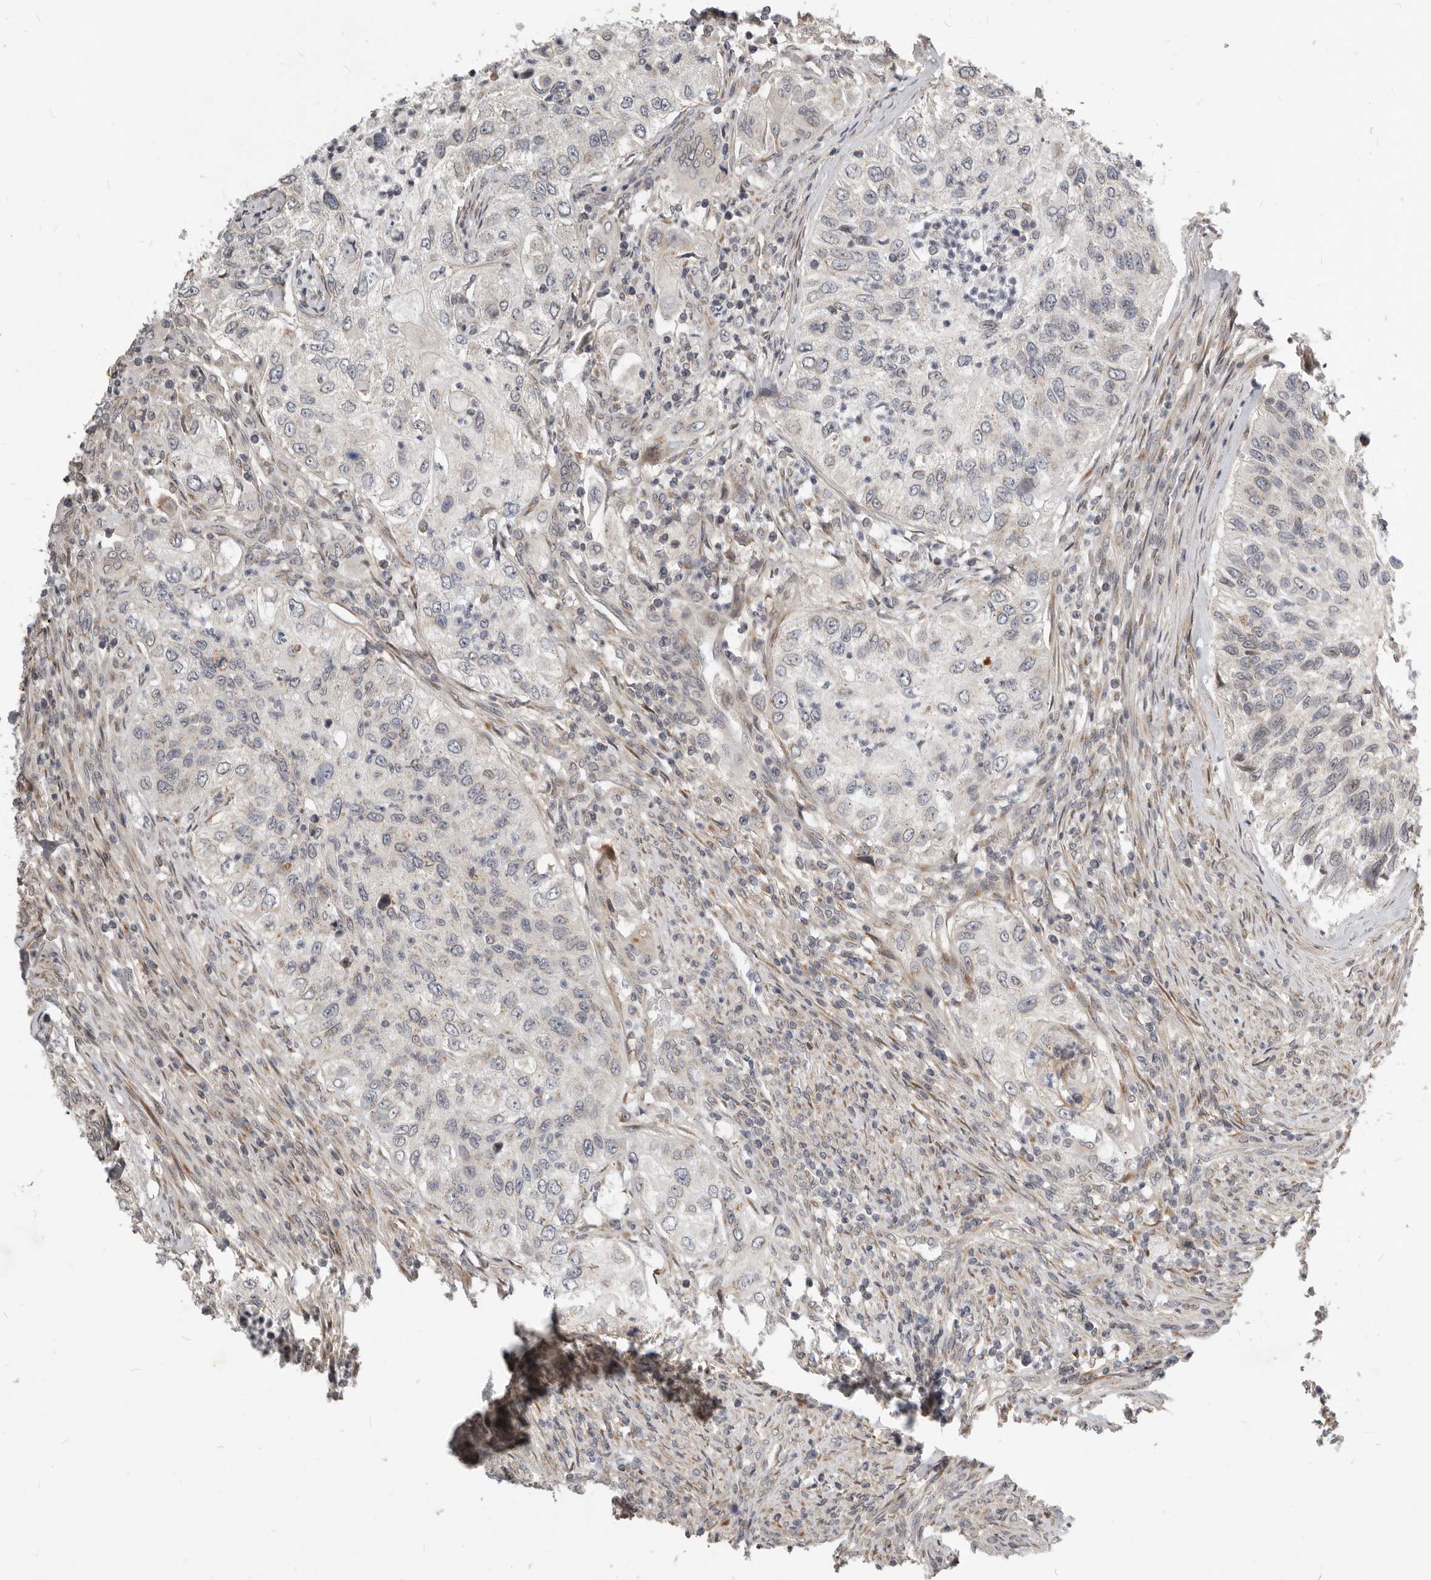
{"staining": {"intensity": "negative", "quantity": "none", "location": "none"}, "tissue": "urothelial cancer", "cell_type": "Tumor cells", "image_type": "cancer", "snomed": [{"axis": "morphology", "description": "Urothelial carcinoma, High grade"}, {"axis": "topography", "description": "Urinary bladder"}], "caption": "An immunohistochemistry (IHC) micrograph of urothelial cancer is shown. There is no staining in tumor cells of urothelial cancer.", "gene": "NPY4R", "patient": {"sex": "female", "age": 60}}